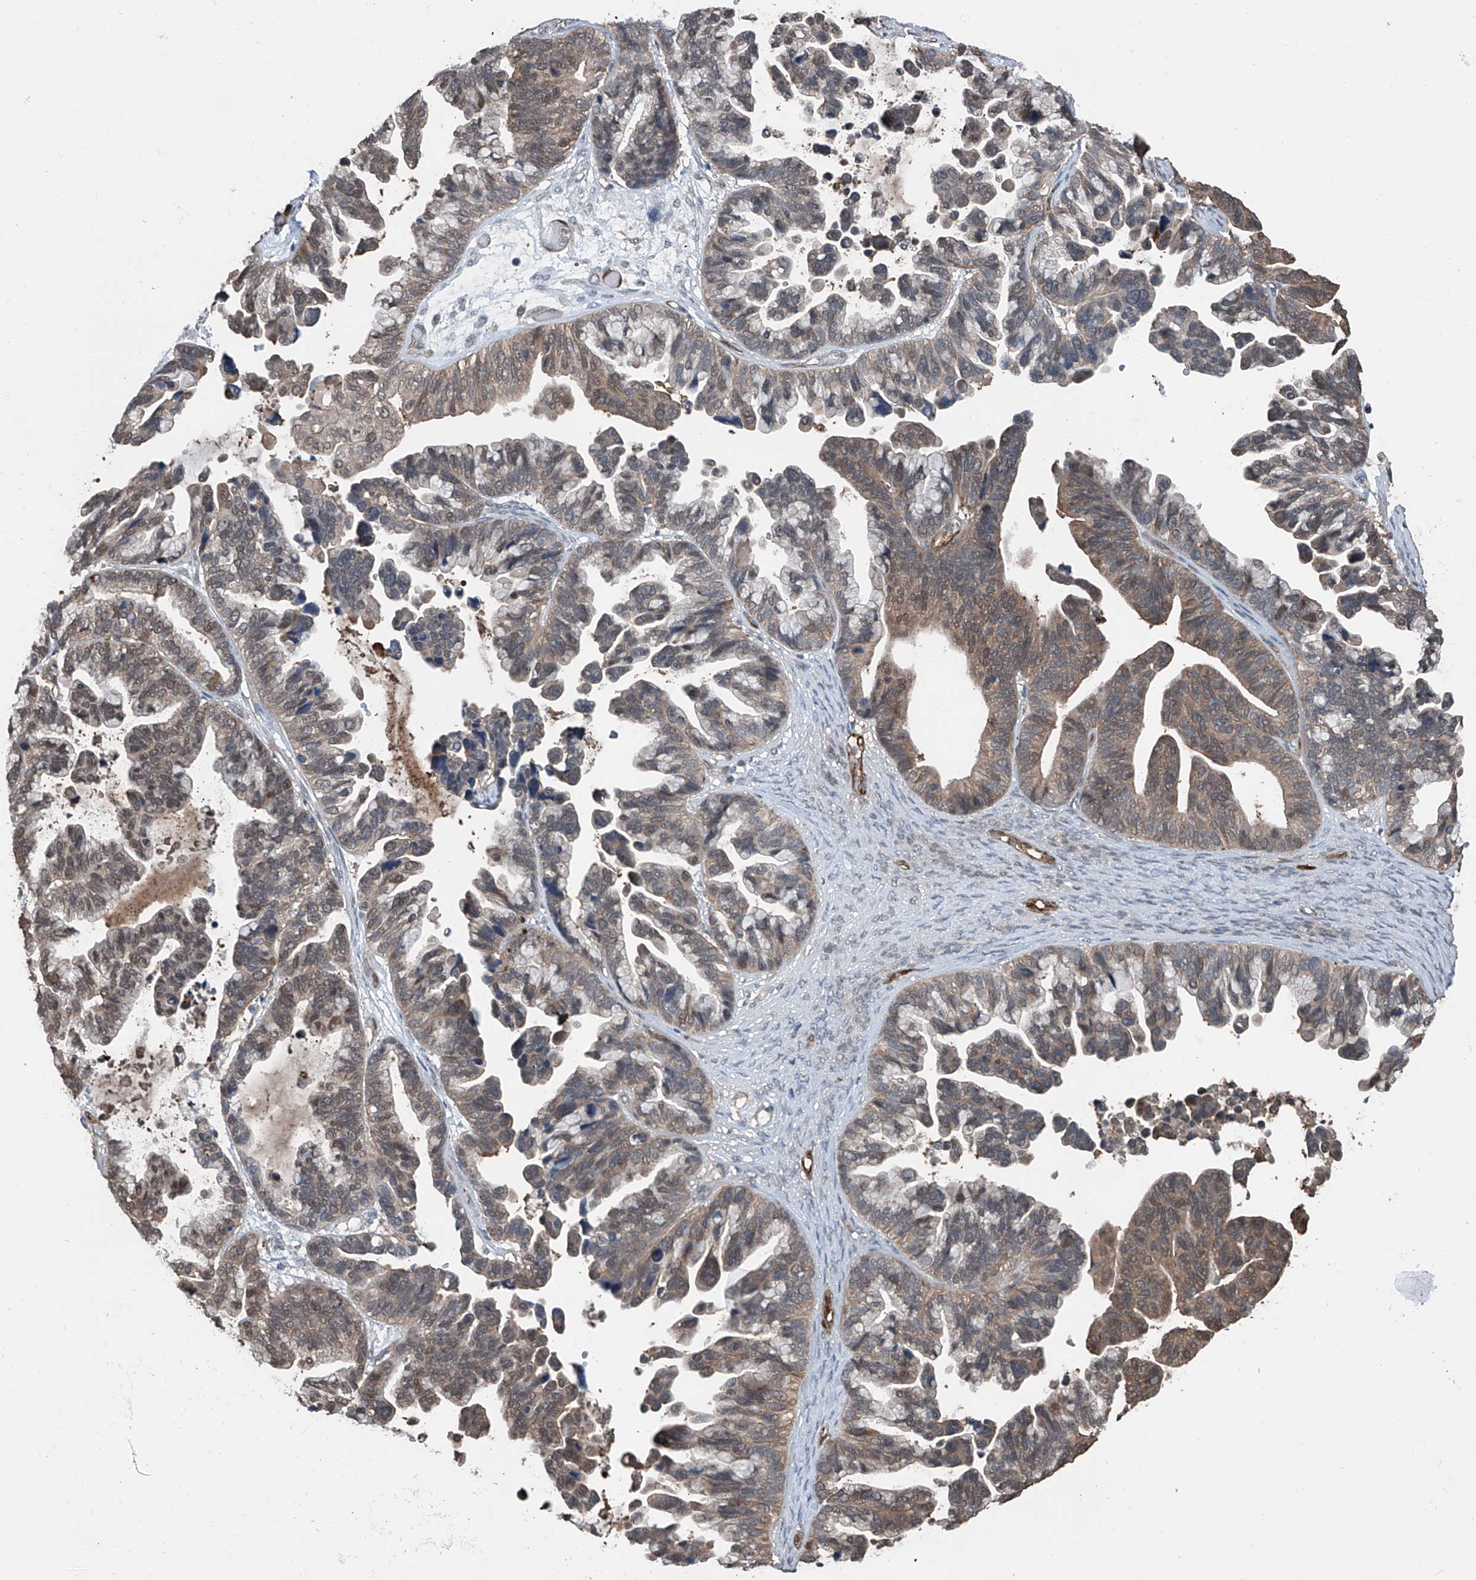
{"staining": {"intensity": "moderate", "quantity": "25%-75%", "location": "cytoplasmic/membranous,nuclear"}, "tissue": "ovarian cancer", "cell_type": "Tumor cells", "image_type": "cancer", "snomed": [{"axis": "morphology", "description": "Cystadenocarcinoma, serous, NOS"}, {"axis": "topography", "description": "Ovary"}], "caption": "The image demonstrates staining of serous cystadenocarcinoma (ovarian), revealing moderate cytoplasmic/membranous and nuclear protein expression (brown color) within tumor cells.", "gene": "HSPA6", "patient": {"sex": "female", "age": 56}}